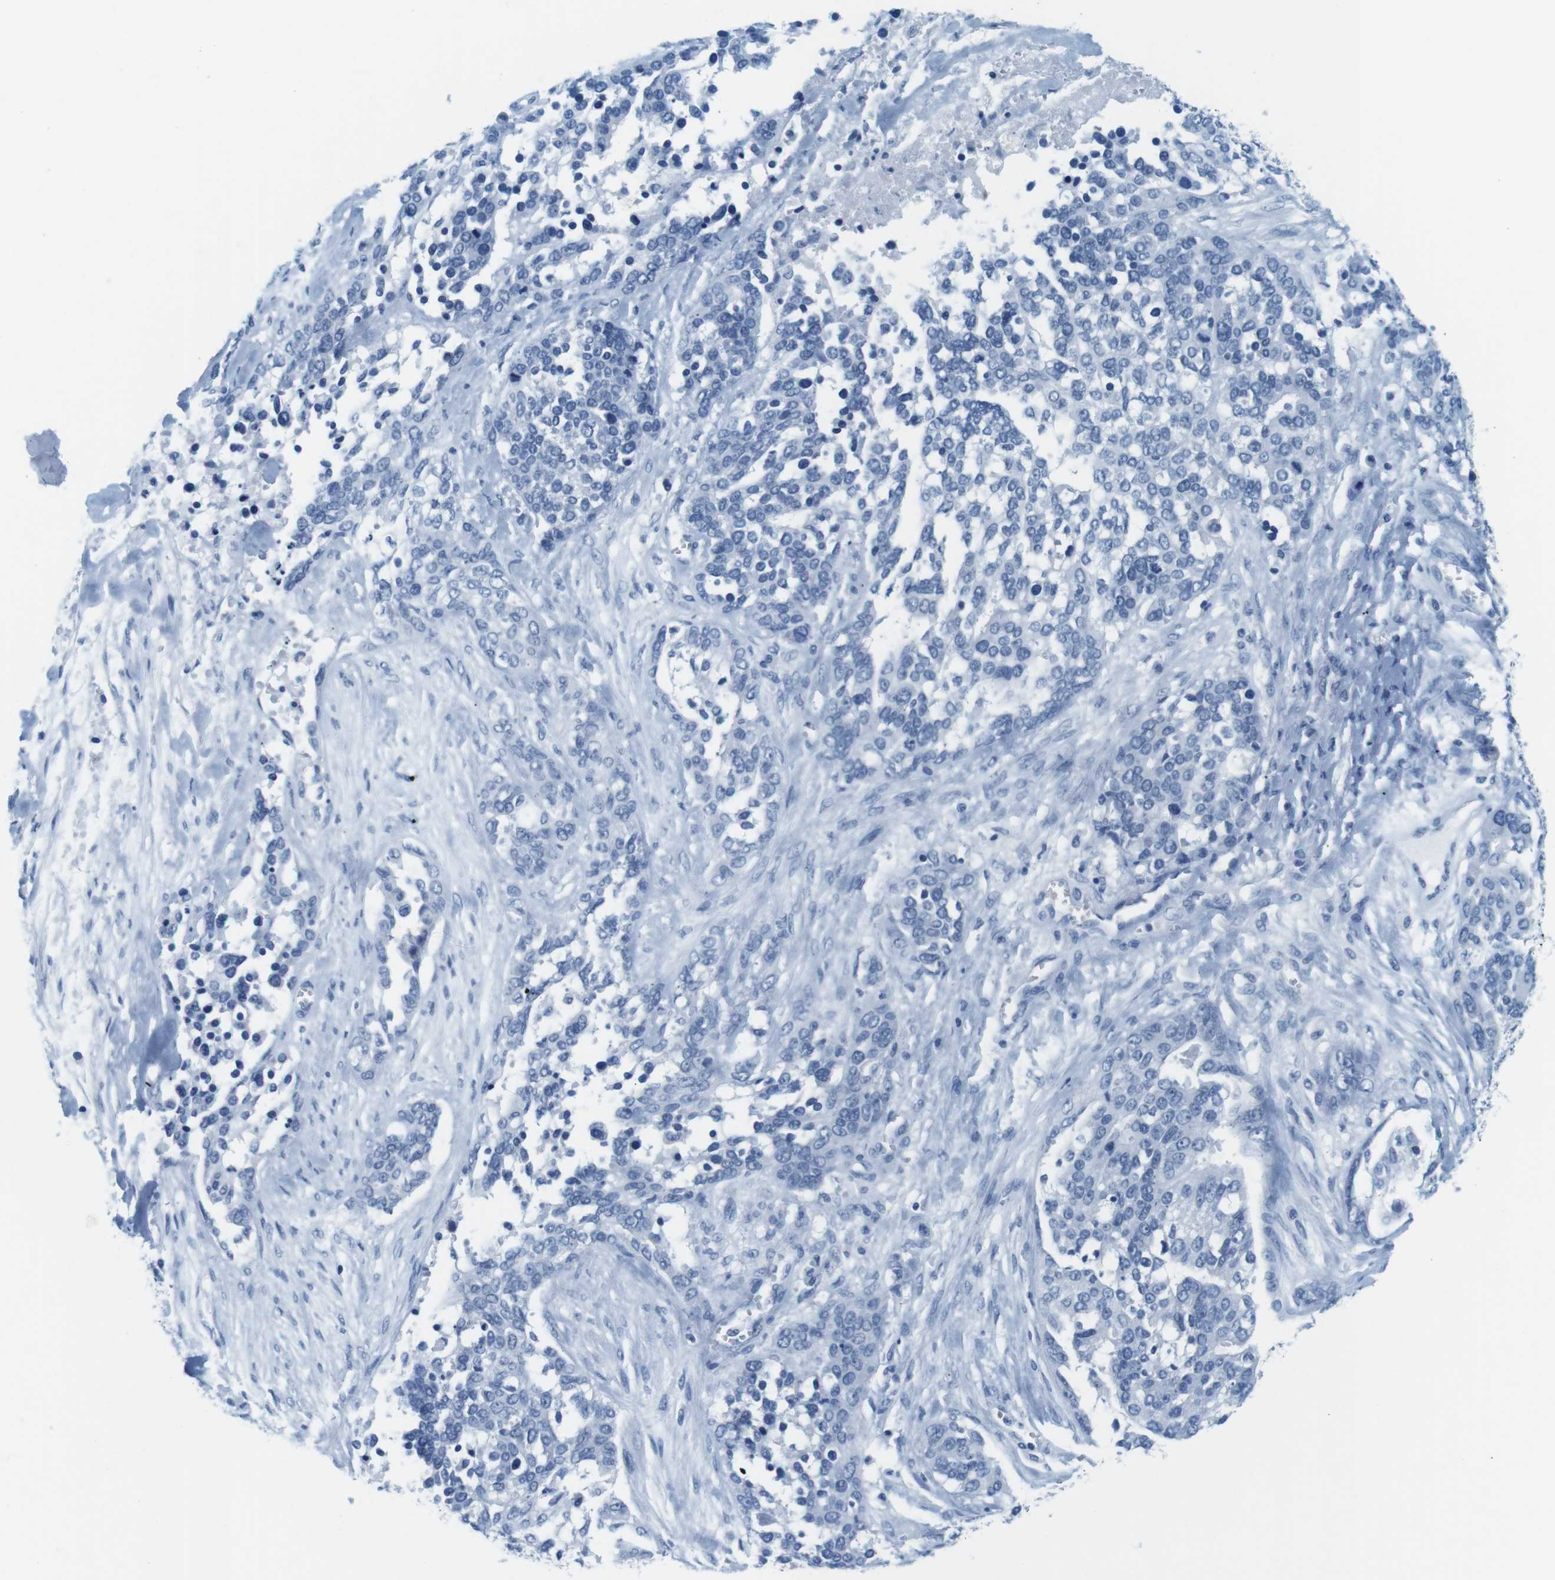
{"staining": {"intensity": "negative", "quantity": "none", "location": "none"}, "tissue": "ovarian cancer", "cell_type": "Tumor cells", "image_type": "cancer", "snomed": [{"axis": "morphology", "description": "Cystadenocarcinoma, serous, NOS"}, {"axis": "topography", "description": "Ovary"}], "caption": "This is a photomicrograph of IHC staining of ovarian serous cystadenocarcinoma, which shows no positivity in tumor cells.", "gene": "CYP2C9", "patient": {"sex": "female", "age": 44}}